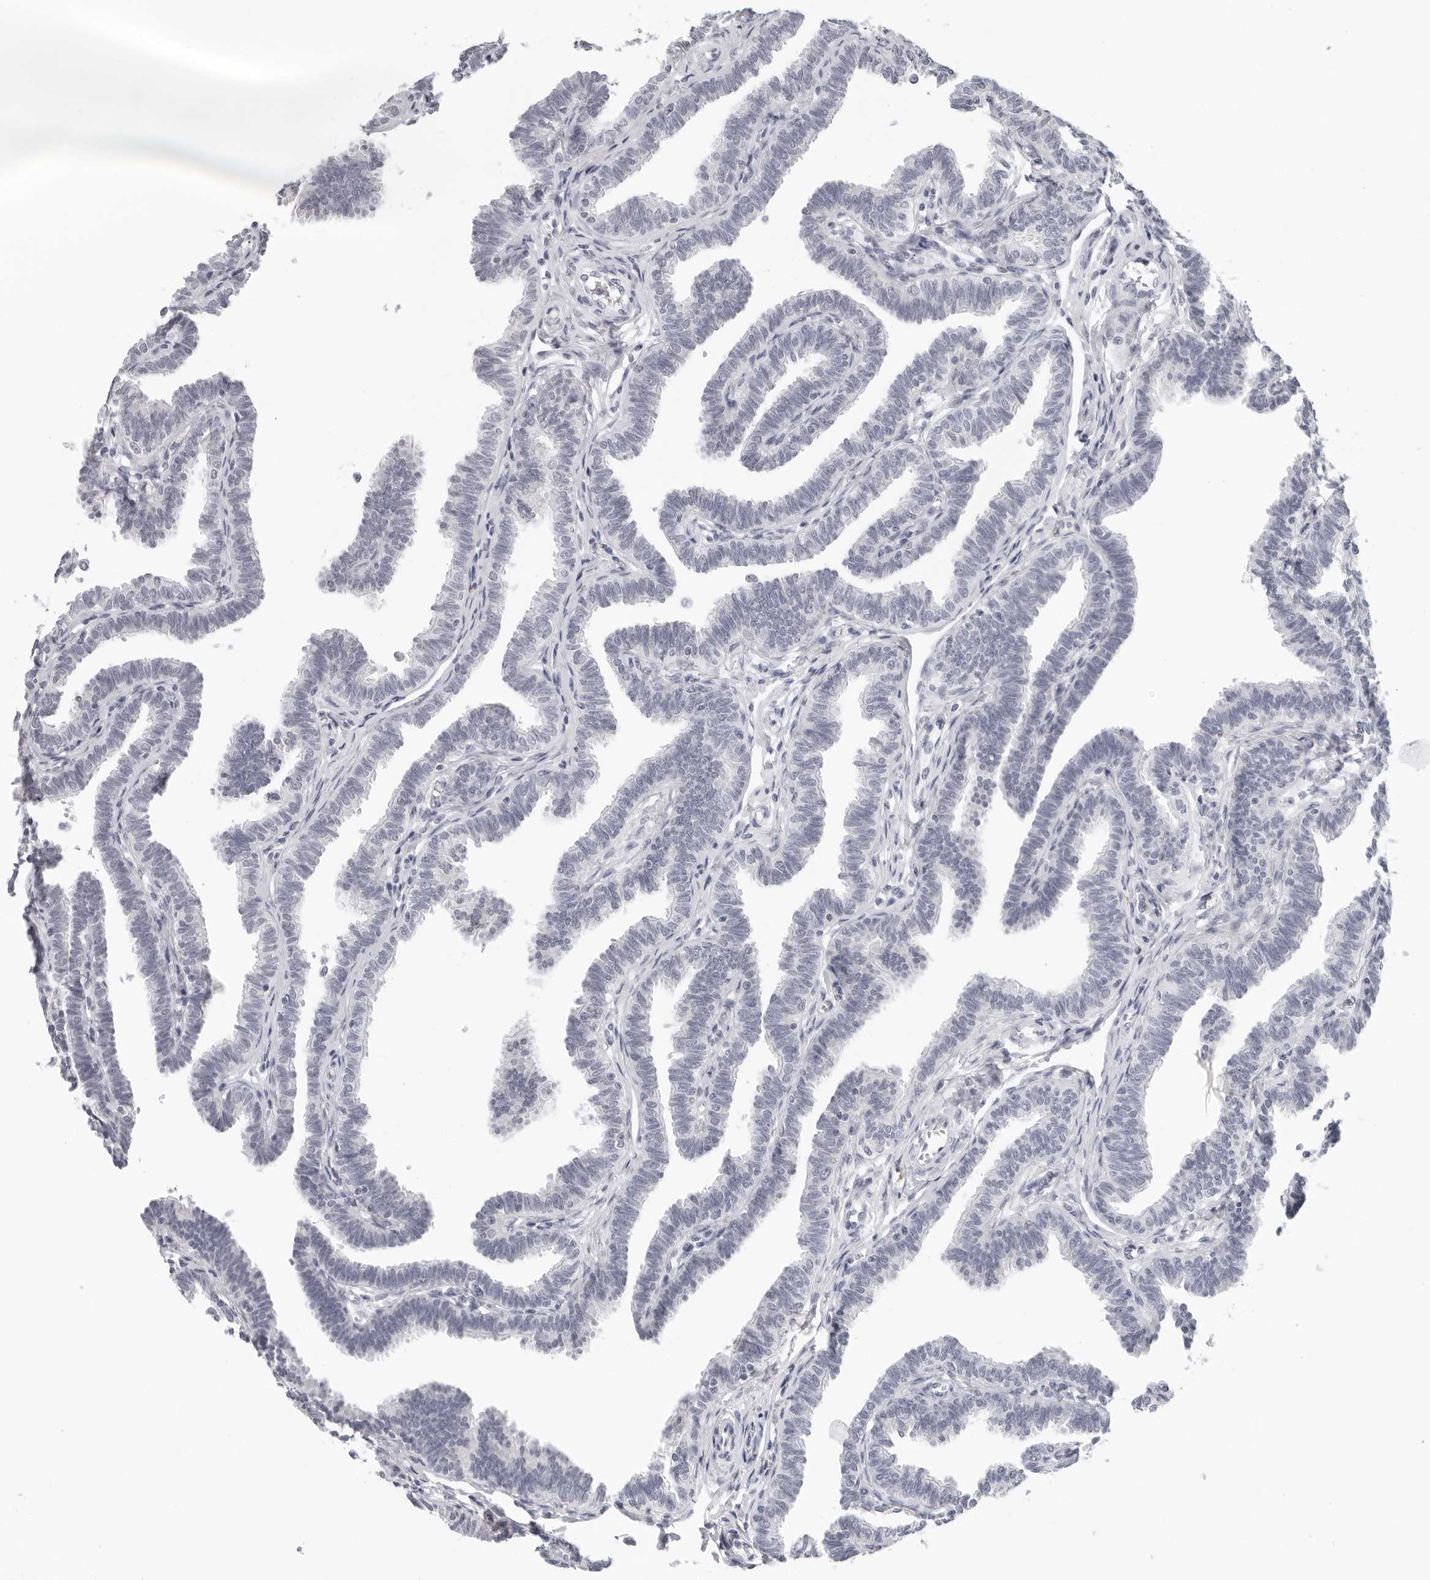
{"staining": {"intensity": "negative", "quantity": "none", "location": "none"}, "tissue": "fallopian tube", "cell_type": "Glandular cells", "image_type": "normal", "snomed": [{"axis": "morphology", "description": "Normal tissue, NOS"}, {"axis": "topography", "description": "Fallopian tube"}, {"axis": "topography", "description": "Ovary"}], "caption": "Human fallopian tube stained for a protein using immunohistochemistry displays no positivity in glandular cells.", "gene": "EDN2", "patient": {"sex": "female", "age": 23}}